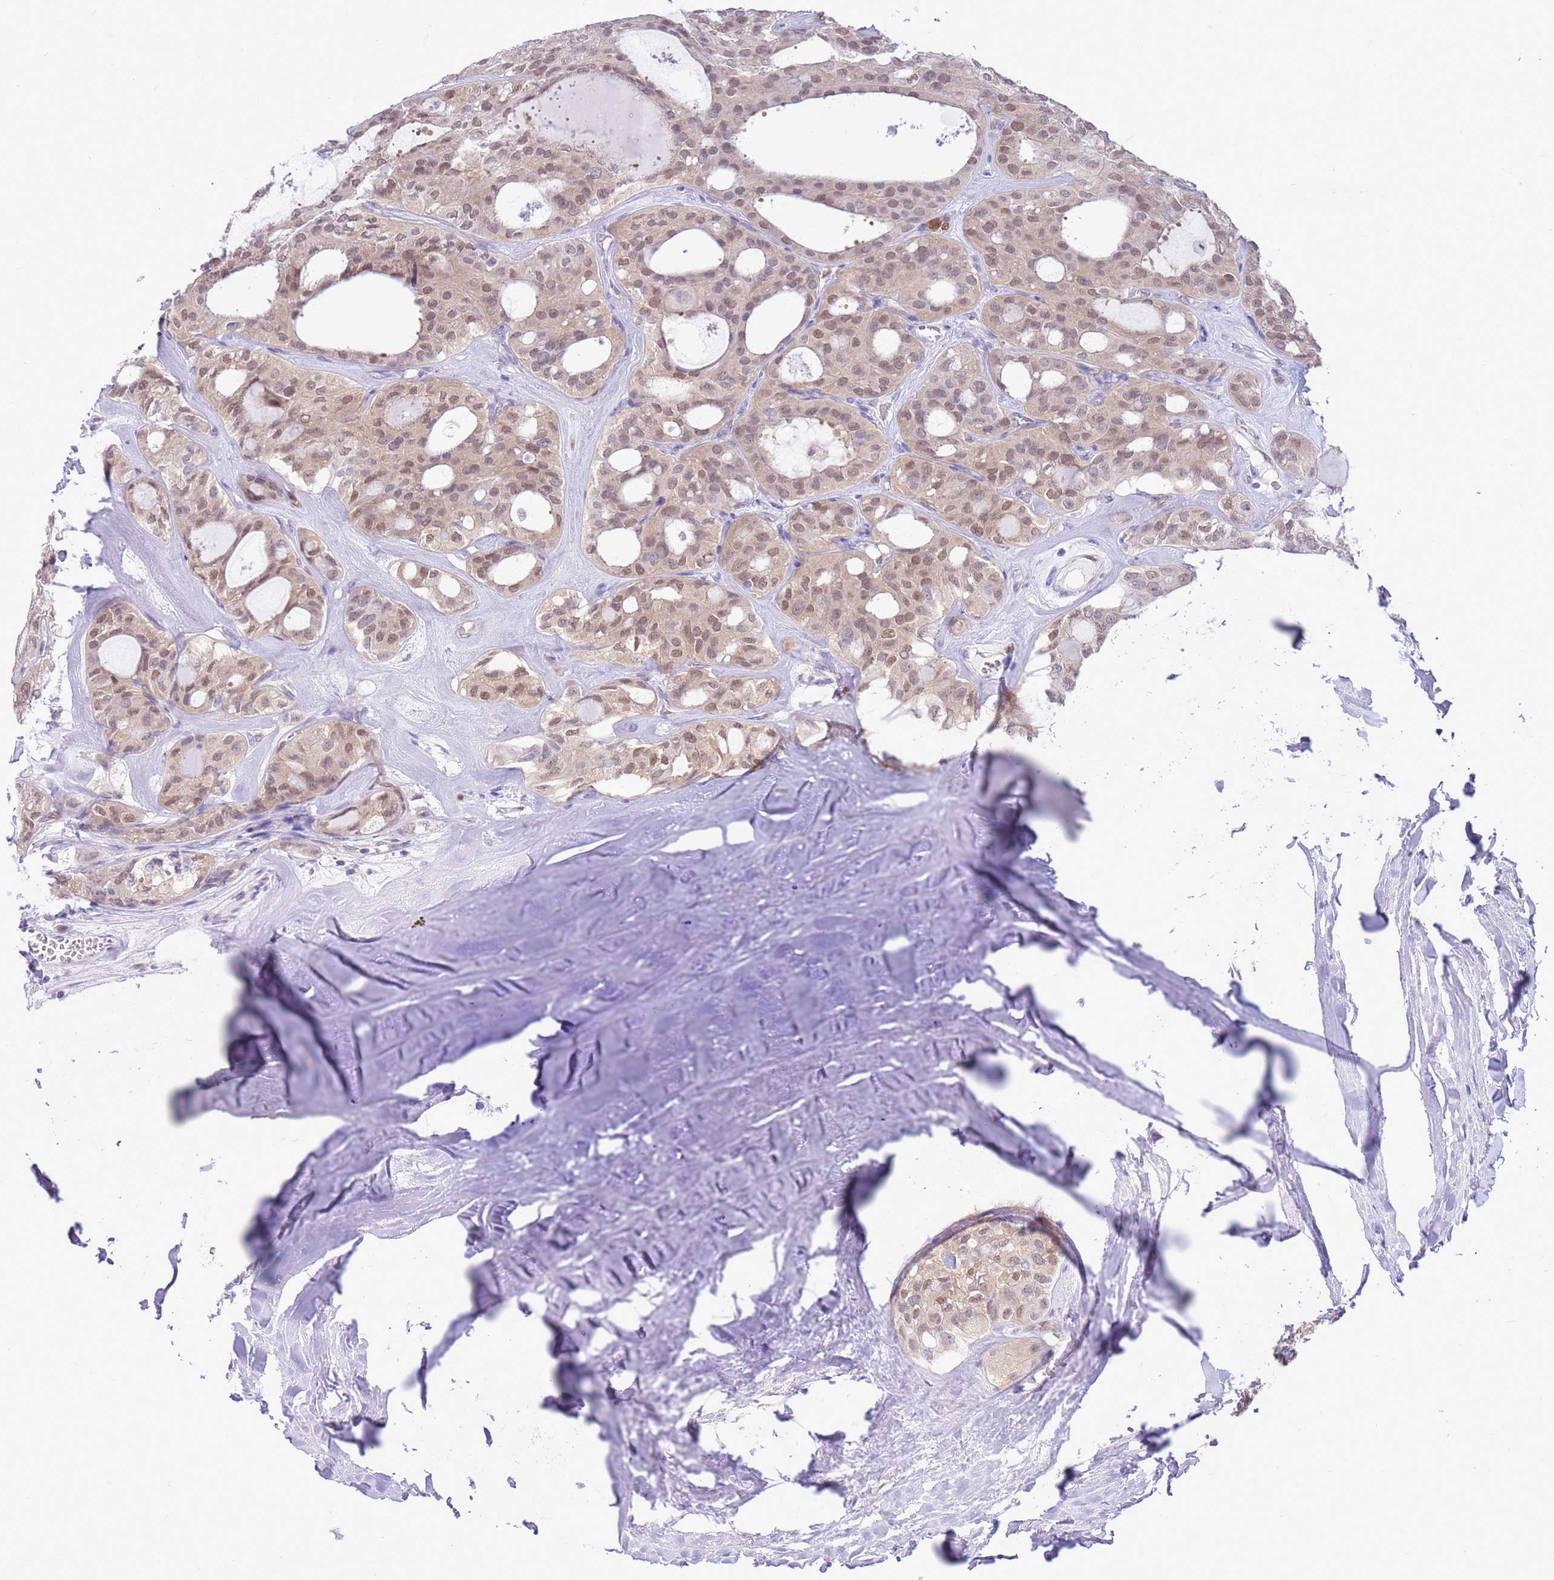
{"staining": {"intensity": "weak", "quantity": ">75%", "location": "nuclear"}, "tissue": "thyroid cancer", "cell_type": "Tumor cells", "image_type": "cancer", "snomed": [{"axis": "morphology", "description": "Follicular adenoma carcinoma, NOS"}, {"axis": "topography", "description": "Thyroid gland"}], "caption": "IHC staining of thyroid cancer (follicular adenoma carcinoma), which displays low levels of weak nuclear staining in approximately >75% of tumor cells indicating weak nuclear protein staining. The staining was performed using DAB (brown) for protein detection and nuclei were counterstained in hematoxylin (blue).", "gene": "DDI2", "patient": {"sex": "male", "age": 75}}